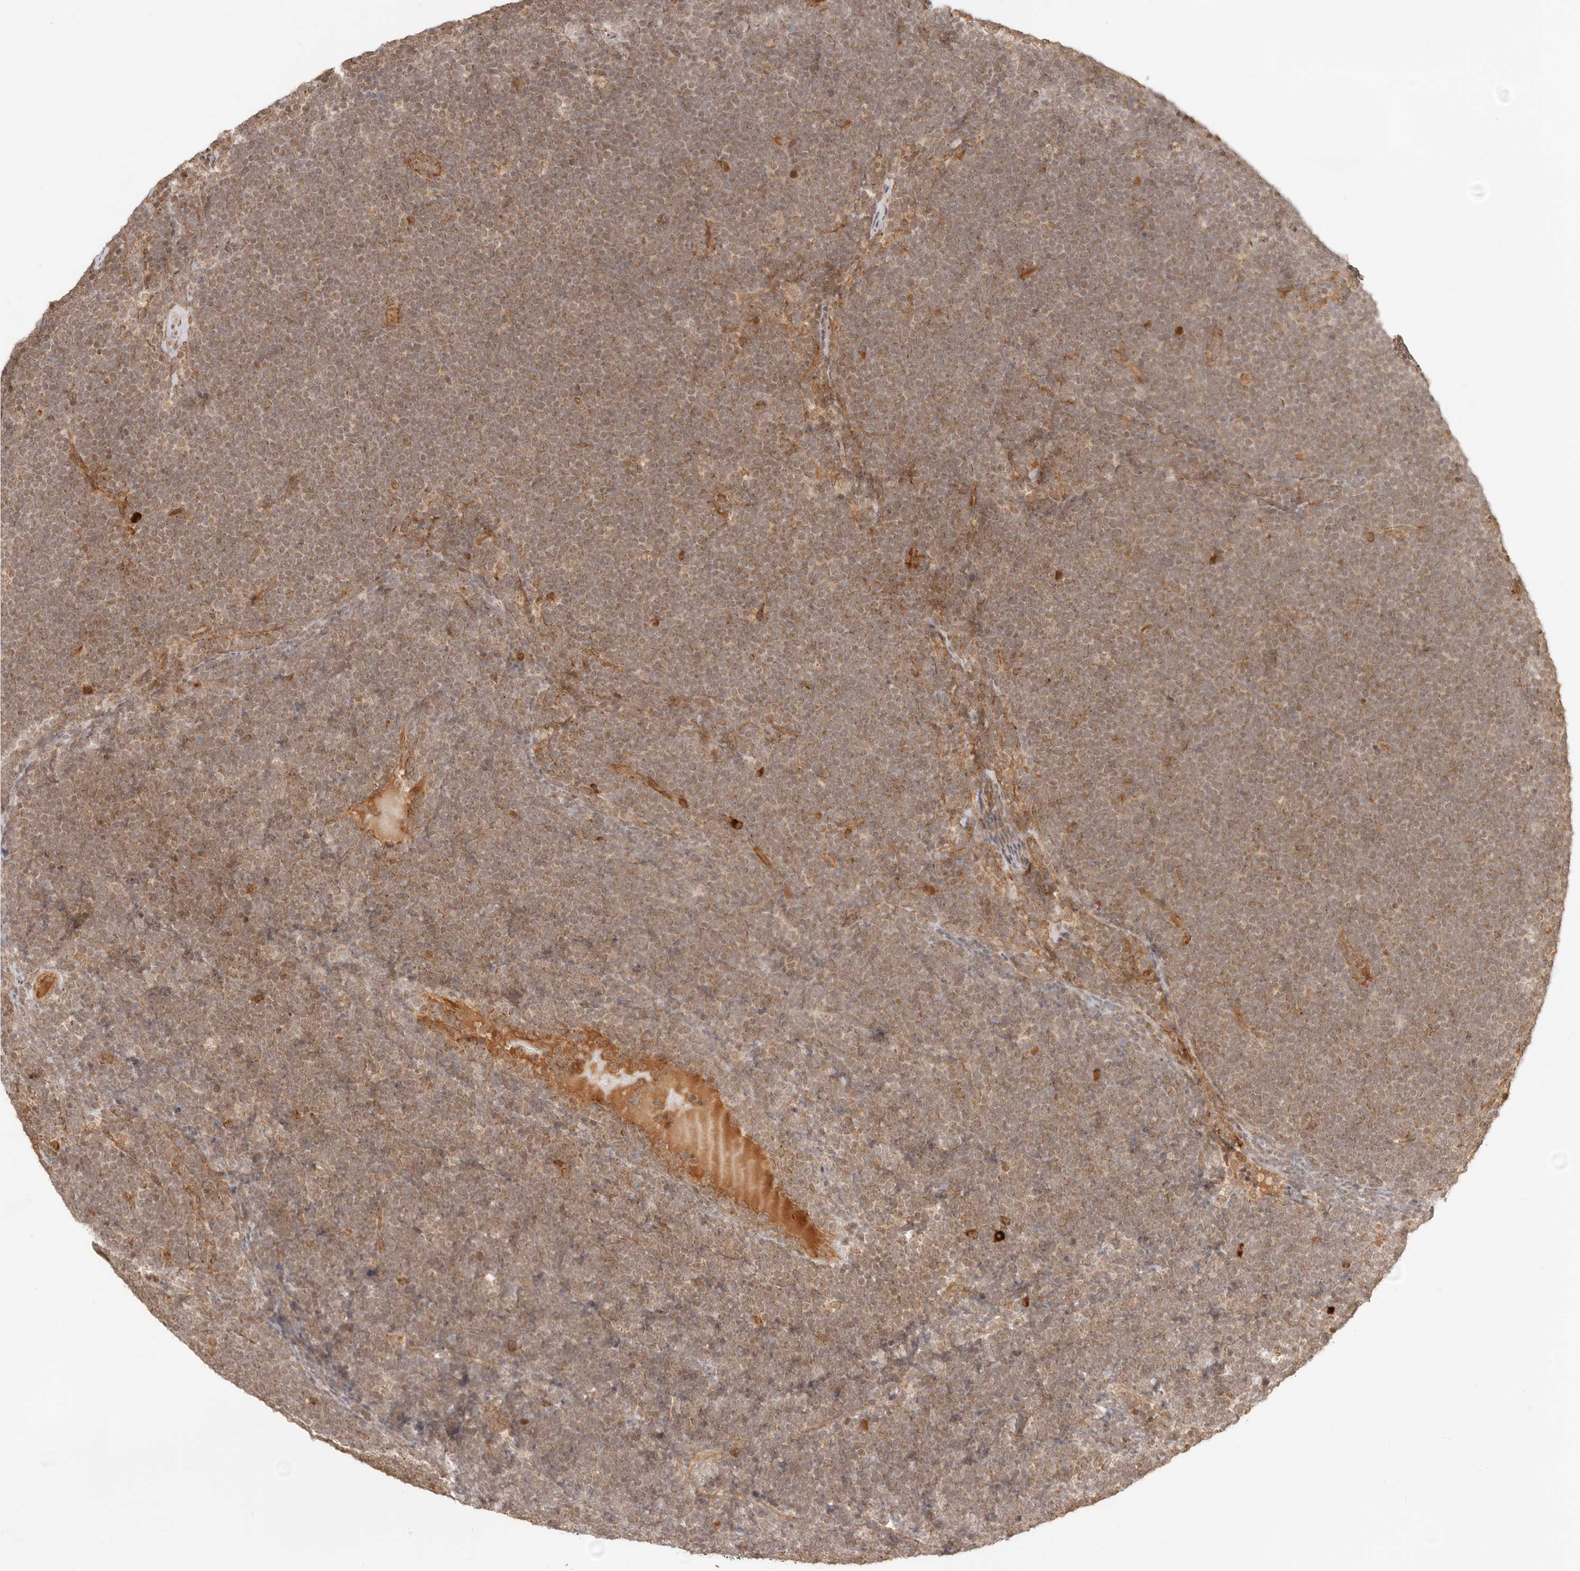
{"staining": {"intensity": "weak", "quantity": ">75%", "location": "cytoplasmic/membranous"}, "tissue": "lymphoma", "cell_type": "Tumor cells", "image_type": "cancer", "snomed": [{"axis": "morphology", "description": "Malignant lymphoma, non-Hodgkin's type, High grade"}, {"axis": "topography", "description": "Lymph node"}], "caption": "A brown stain labels weak cytoplasmic/membranous expression of a protein in human lymphoma tumor cells.", "gene": "BAALC", "patient": {"sex": "male", "age": 13}}